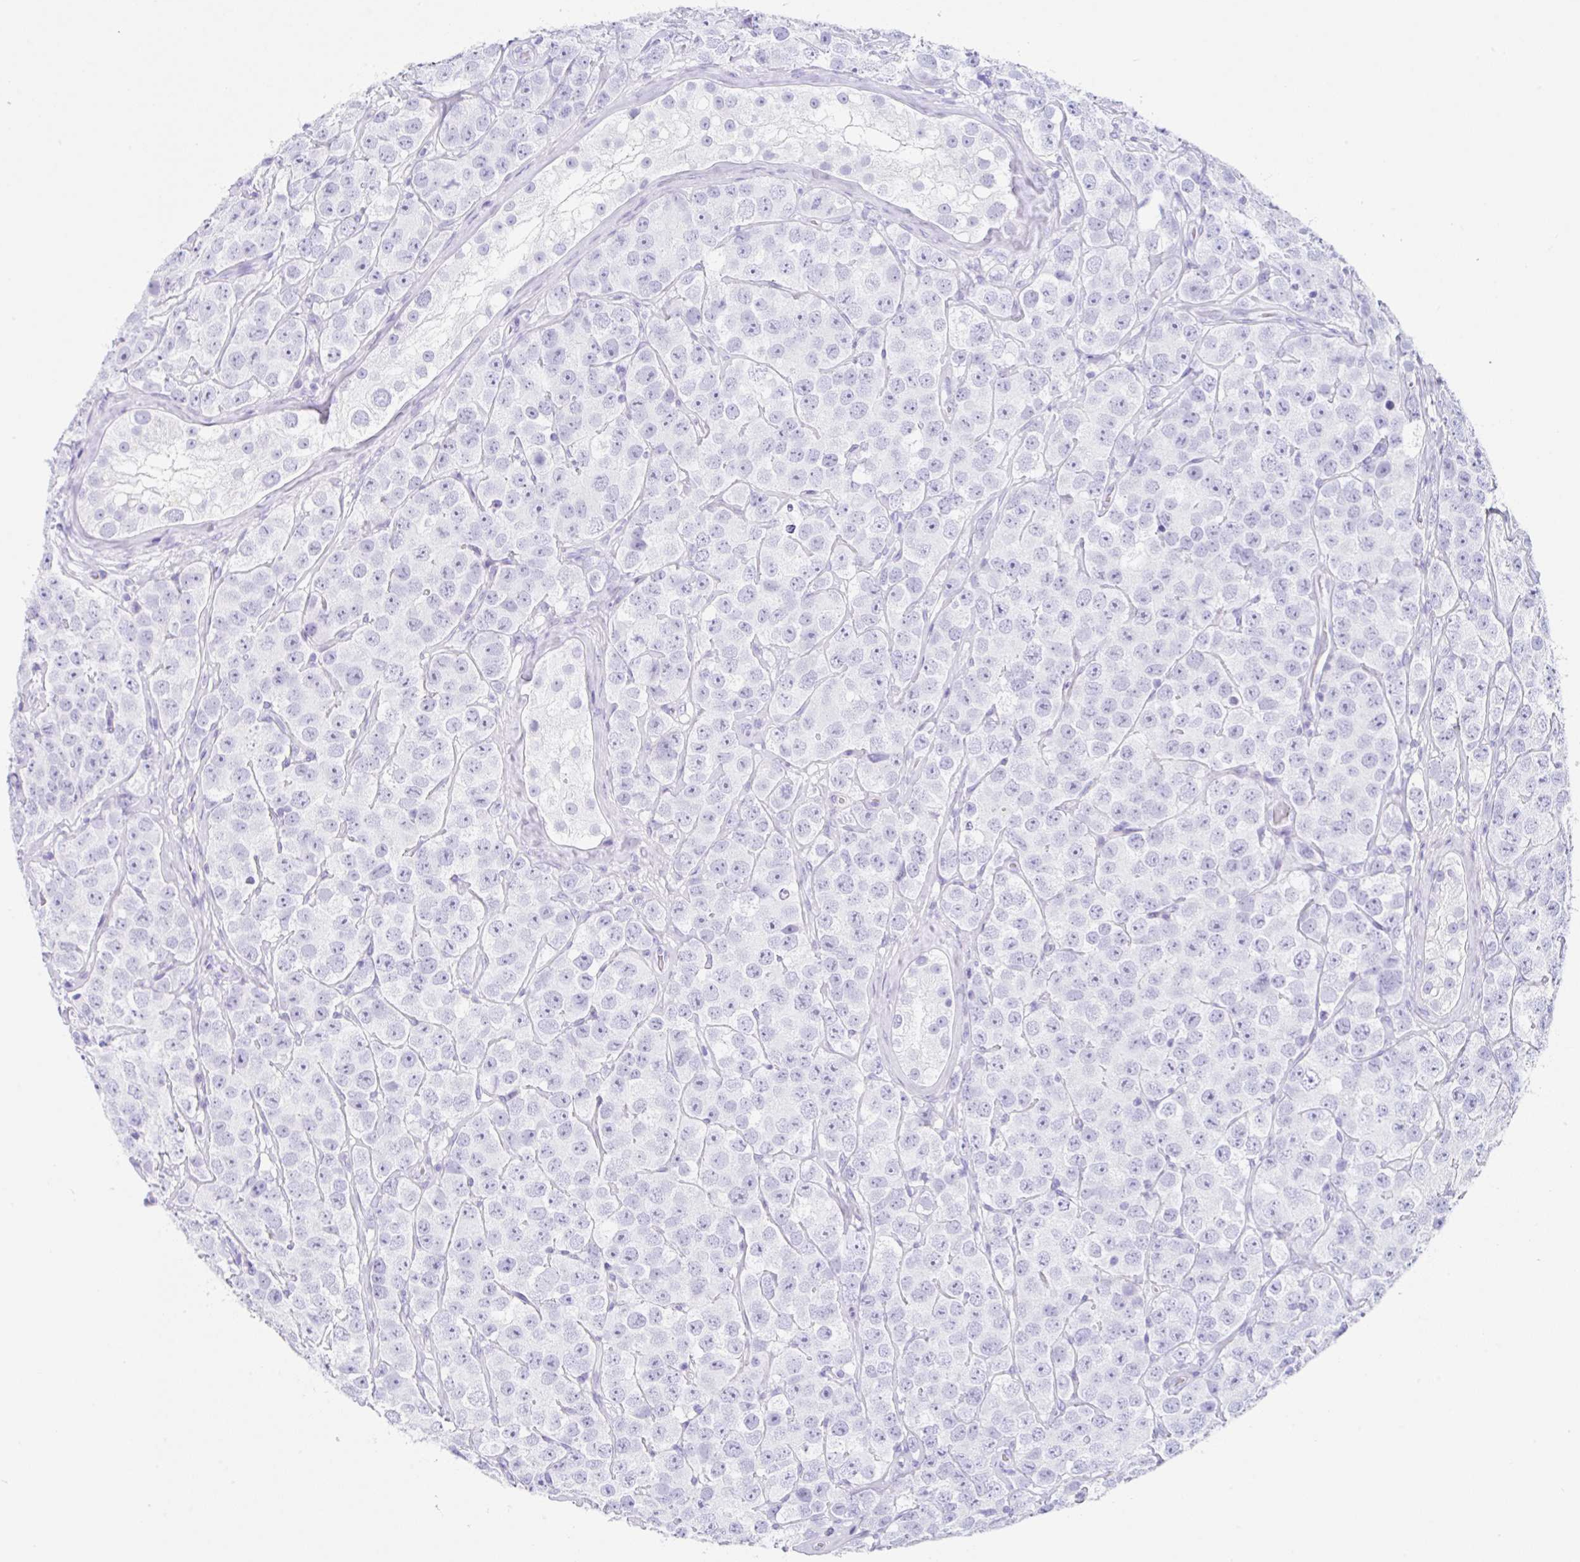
{"staining": {"intensity": "negative", "quantity": "none", "location": "none"}, "tissue": "testis cancer", "cell_type": "Tumor cells", "image_type": "cancer", "snomed": [{"axis": "morphology", "description": "Seminoma, NOS"}, {"axis": "topography", "description": "Testis"}], "caption": "Seminoma (testis) was stained to show a protein in brown. There is no significant staining in tumor cells.", "gene": "CLDND2", "patient": {"sex": "male", "age": 28}}